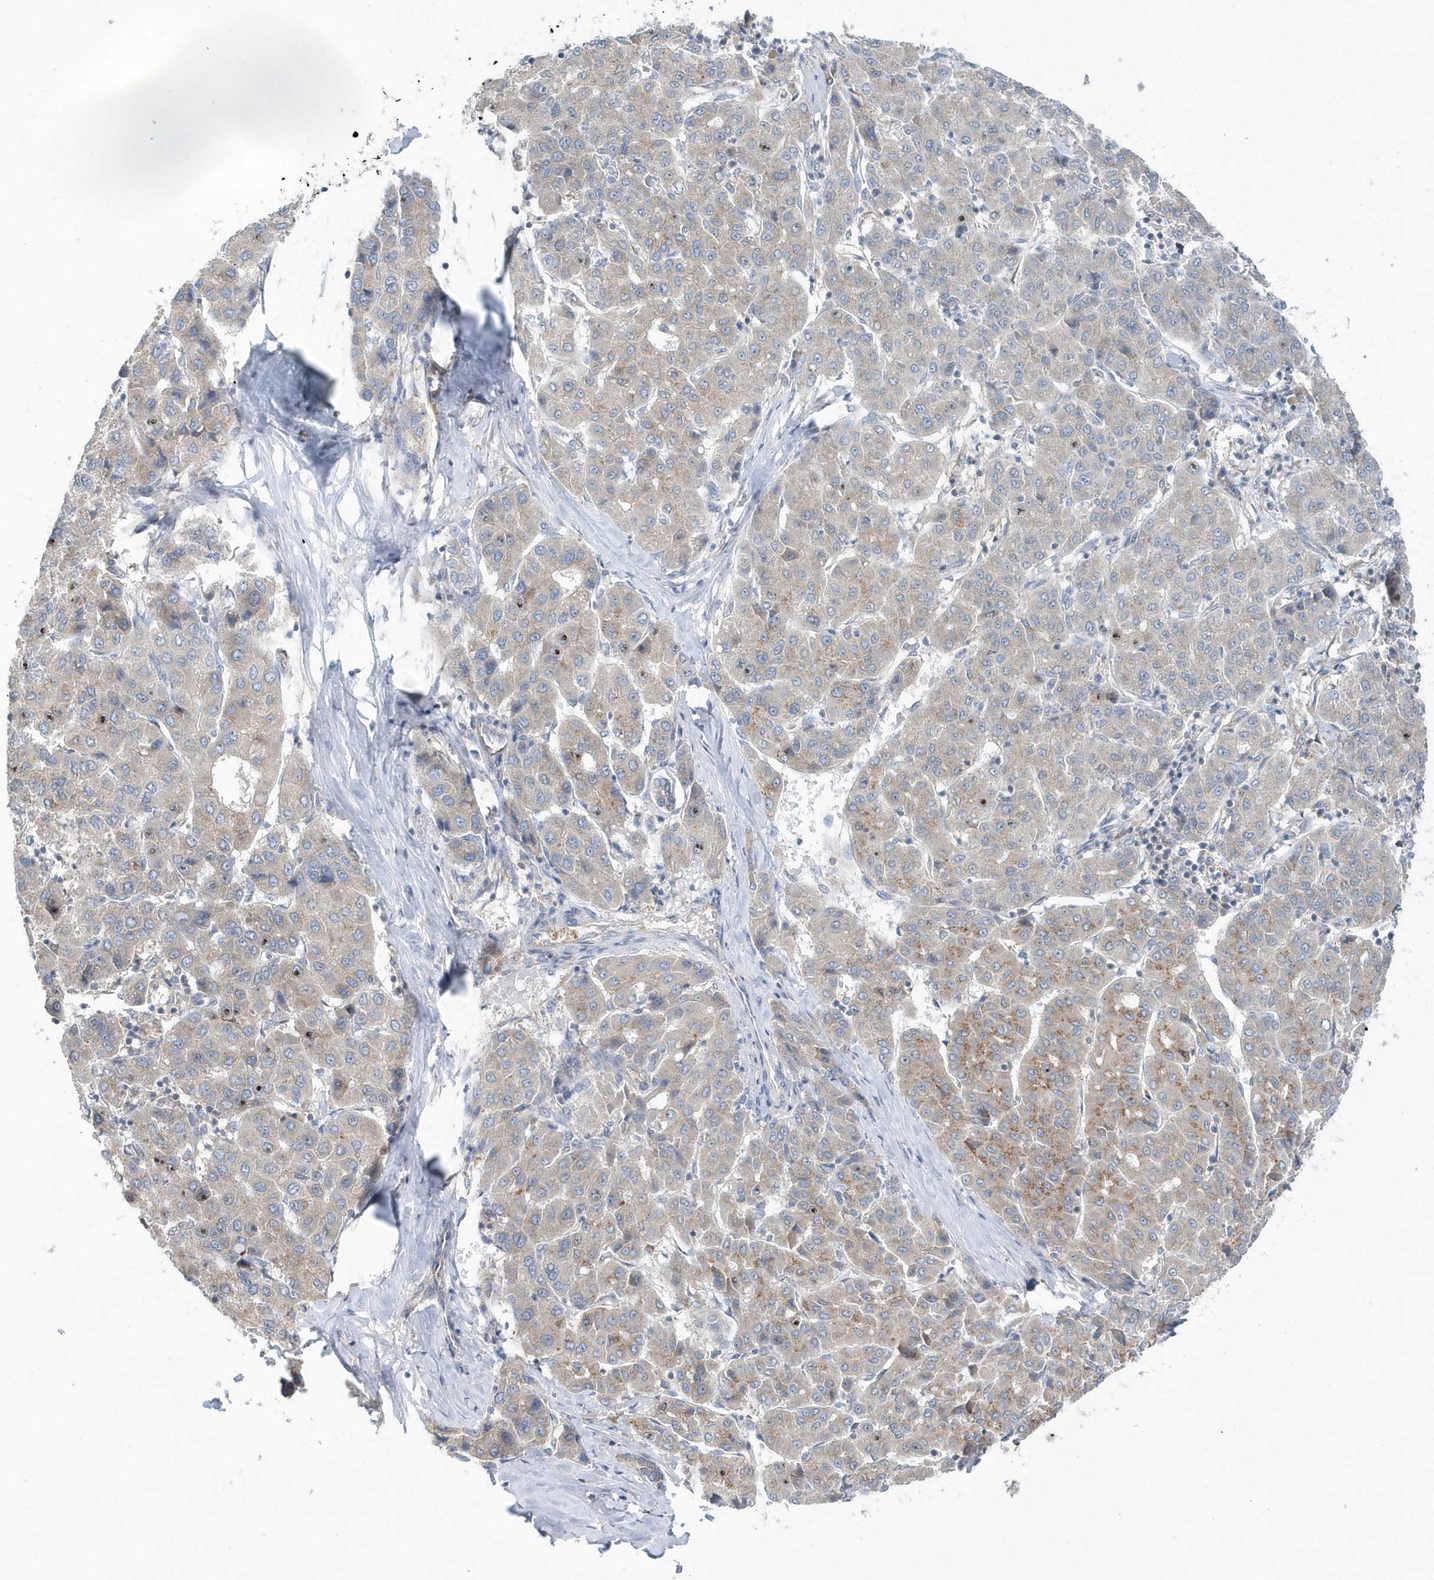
{"staining": {"intensity": "weak", "quantity": "25%-75%", "location": "cytoplasmic/membranous"}, "tissue": "liver cancer", "cell_type": "Tumor cells", "image_type": "cancer", "snomed": [{"axis": "morphology", "description": "Carcinoma, Hepatocellular, NOS"}, {"axis": "topography", "description": "Liver"}], "caption": "Weak cytoplasmic/membranous staining is identified in about 25%-75% of tumor cells in liver cancer (hepatocellular carcinoma).", "gene": "EIF3C", "patient": {"sex": "male", "age": 65}}